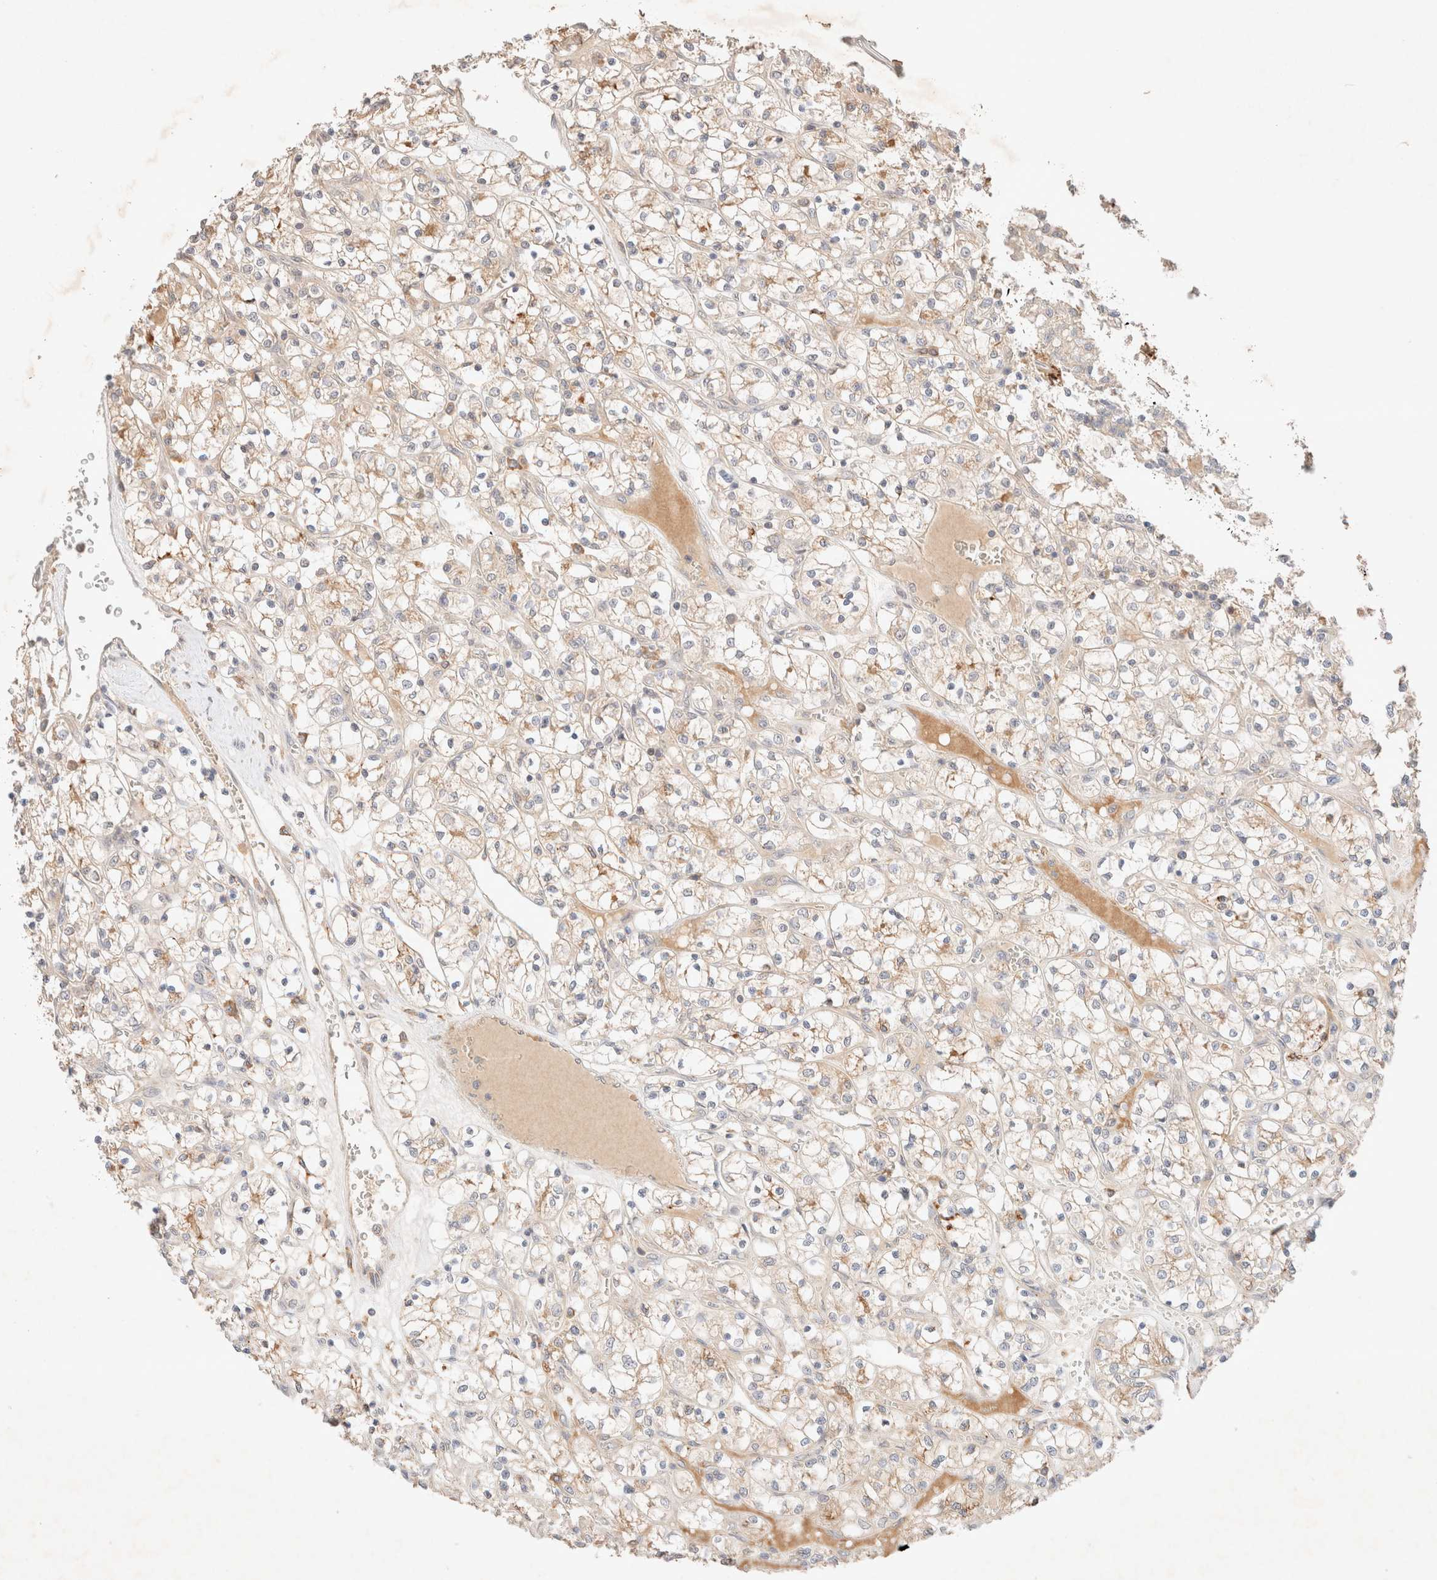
{"staining": {"intensity": "weak", "quantity": ">75%", "location": "cytoplasmic/membranous"}, "tissue": "renal cancer", "cell_type": "Tumor cells", "image_type": "cancer", "snomed": [{"axis": "morphology", "description": "Adenocarcinoma, NOS"}, {"axis": "topography", "description": "Kidney"}], "caption": "A high-resolution image shows IHC staining of renal adenocarcinoma, which displays weak cytoplasmic/membranous staining in about >75% of tumor cells.", "gene": "SARM1", "patient": {"sex": "female", "age": 69}}